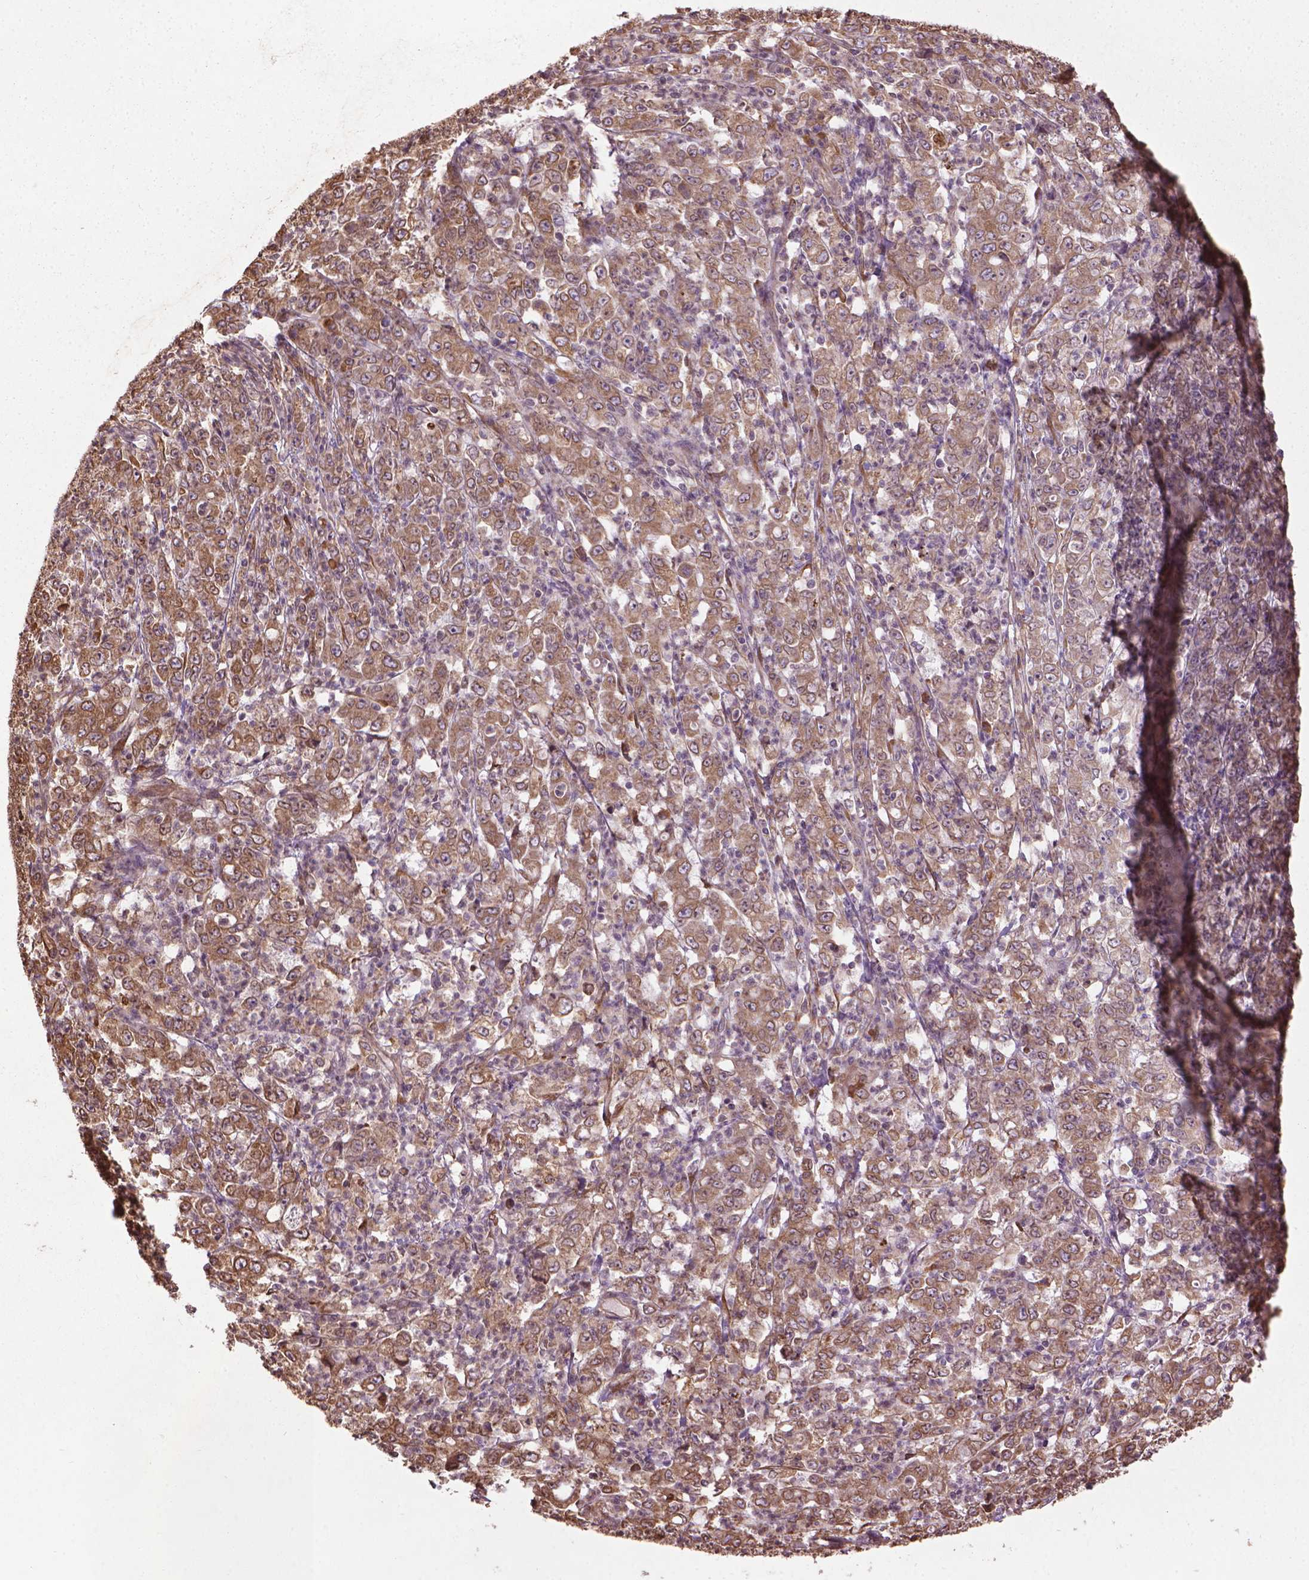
{"staining": {"intensity": "moderate", "quantity": ">75%", "location": "cytoplasmic/membranous"}, "tissue": "stomach cancer", "cell_type": "Tumor cells", "image_type": "cancer", "snomed": [{"axis": "morphology", "description": "Adenocarcinoma, NOS"}, {"axis": "topography", "description": "Stomach, lower"}], "caption": "Moderate cytoplasmic/membranous protein staining is identified in about >75% of tumor cells in stomach cancer (adenocarcinoma).", "gene": "GAS1", "patient": {"sex": "female", "age": 71}}